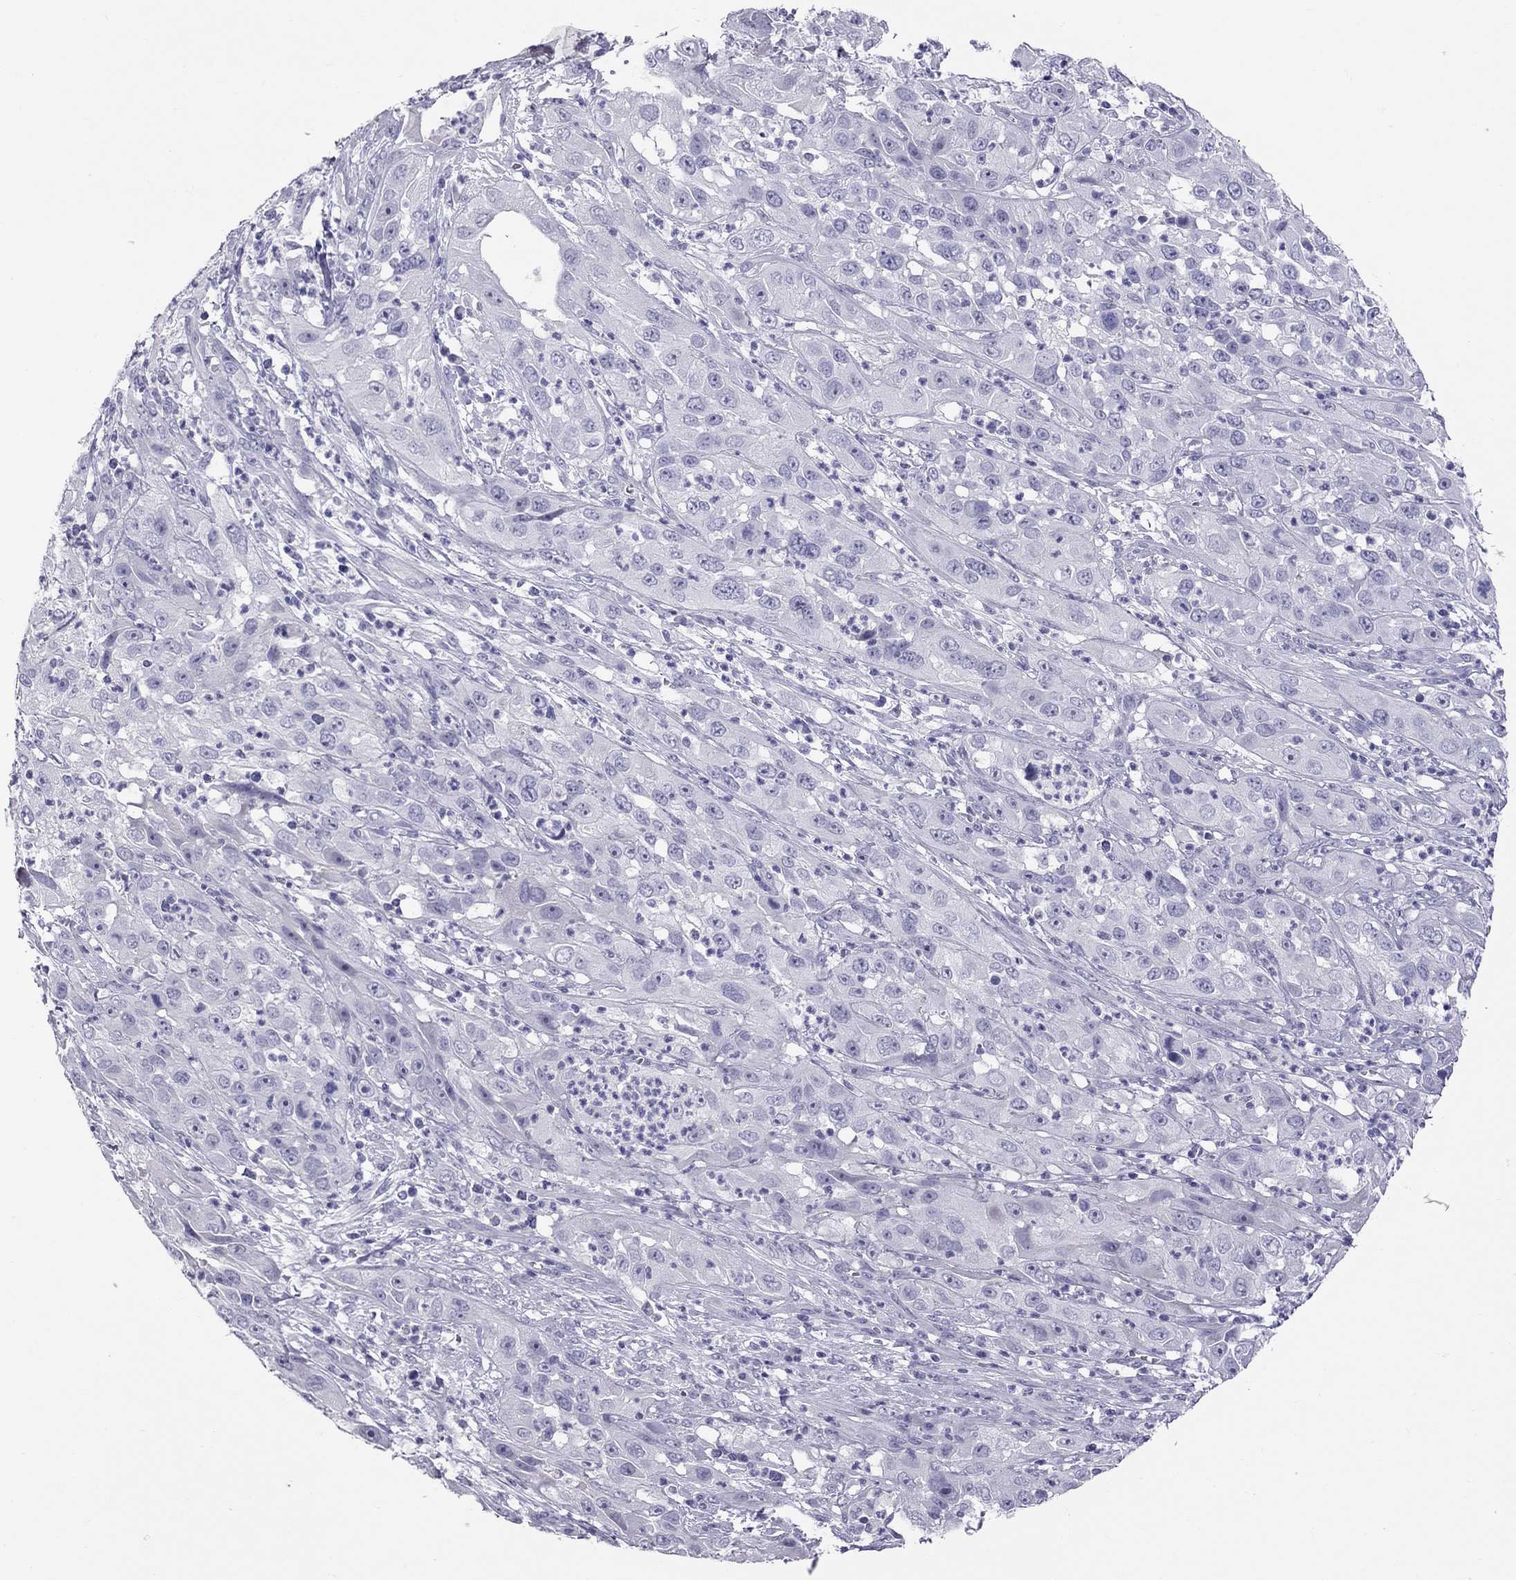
{"staining": {"intensity": "negative", "quantity": "none", "location": "none"}, "tissue": "cervical cancer", "cell_type": "Tumor cells", "image_type": "cancer", "snomed": [{"axis": "morphology", "description": "Squamous cell carcinoma, NOS"}, {"axis": "topography", "description": "Cervix"}], "caption": "Cervical cancer was stained to show a protein in brown. There is no significant expression in tumor cells.", "gene": "IL17REL", "patient": {"sex": "female", "age": 32}}